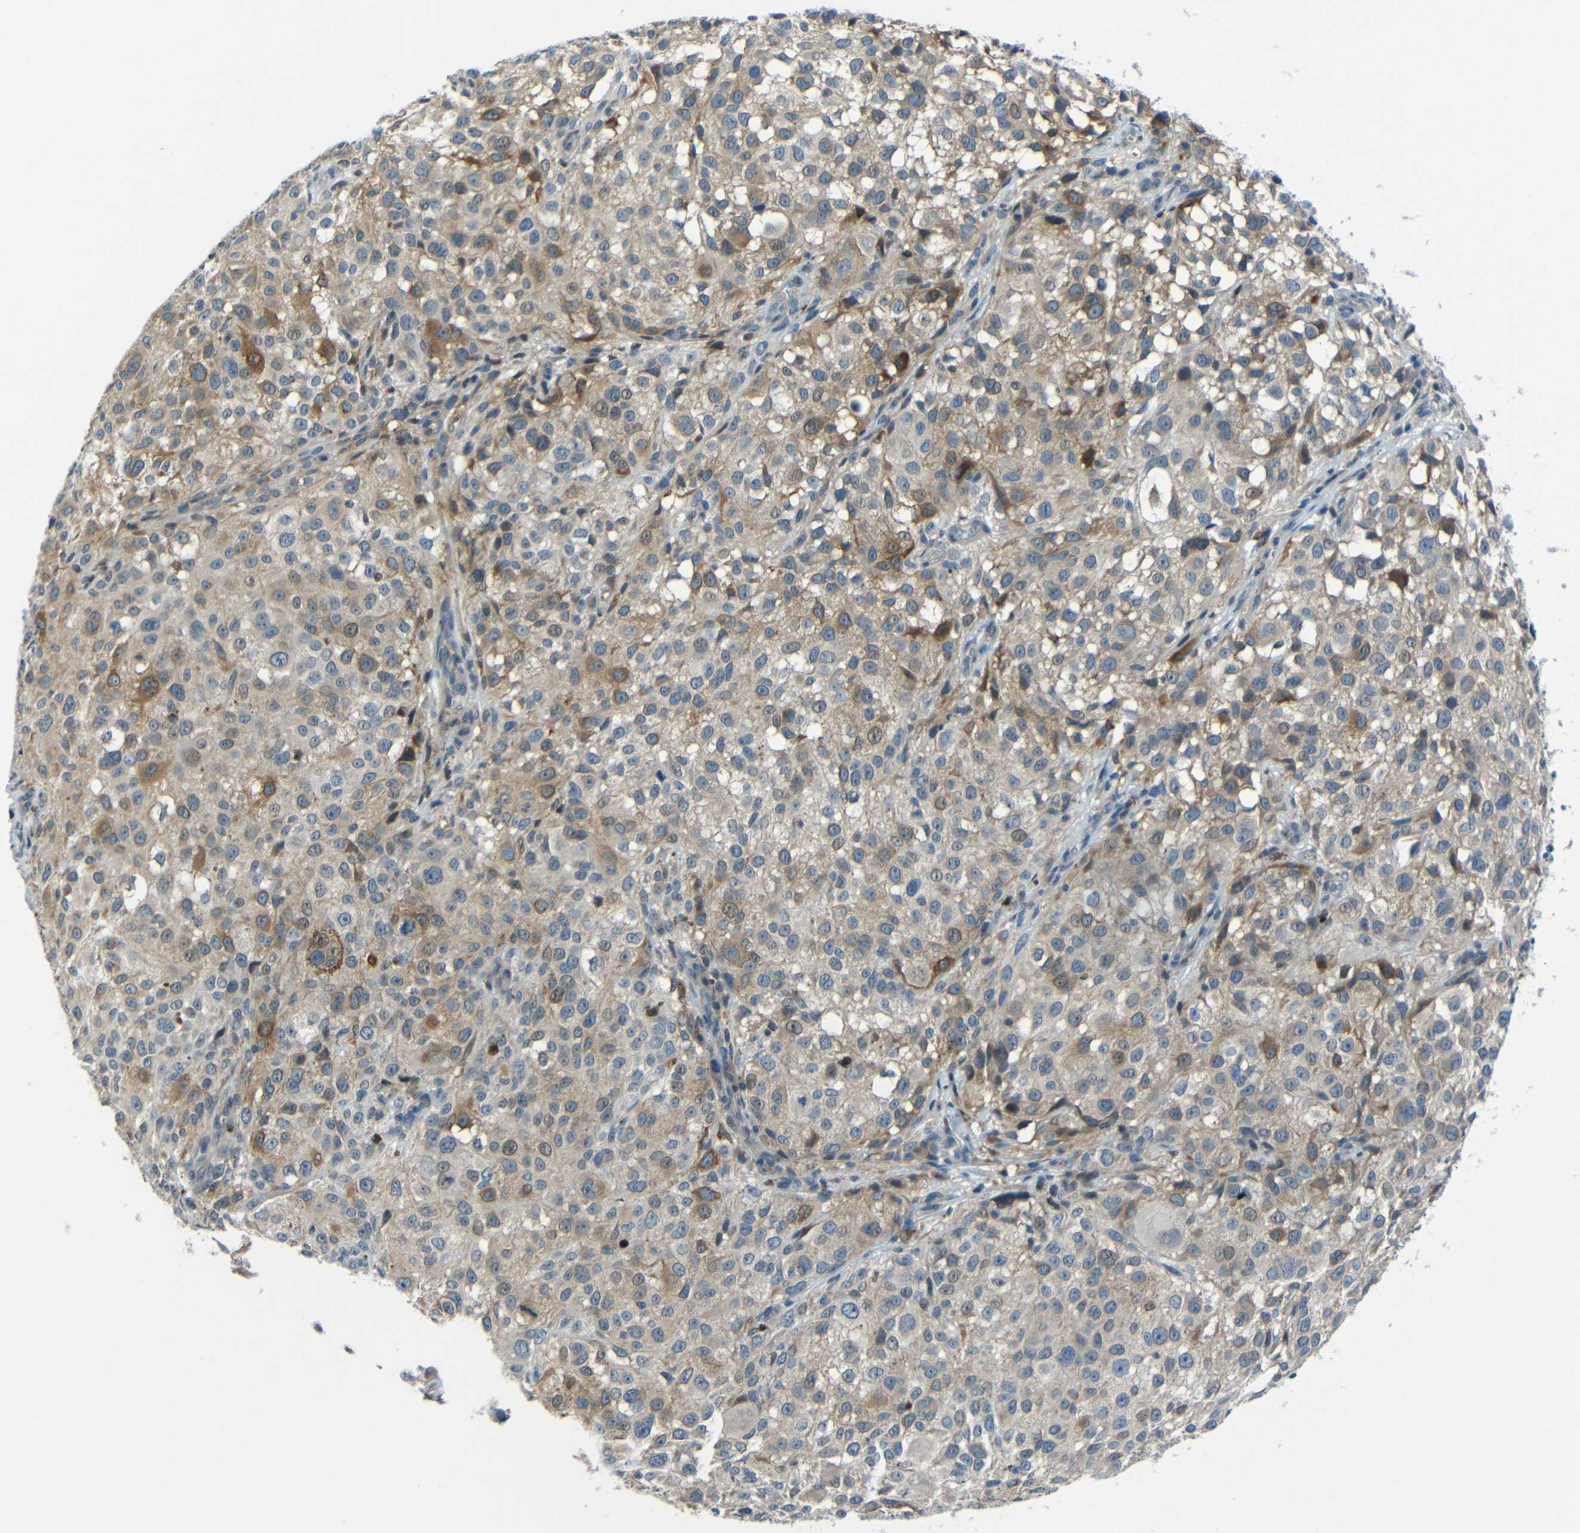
{"staining": {"intensity": "moderate", "quantity": ">75%", "location": "cytoplasmic/membranous"}, "tissue": "melanoma", "cell_type": "Tumor cells", "image_type": "cancer", "snomed": [{"axis": "morphology", "description": "Necrosis, NOS"}, {"axis": "morphology", "description": "Malignant melanoma, NOS"}, {"axis": "topography", "description": "Skin"}], "caption": "IHC (DAB (3,3'-diaminobenzidine)) staining of melanoma reveals moderate cytoplasmic/membranous protein expression in approximately >75% of tumor cells. (Brightfield microscopy of DAB IHC at high magnification).", "gene": "ANKRD22", "patient": {"sex": "female", "age": 87}}